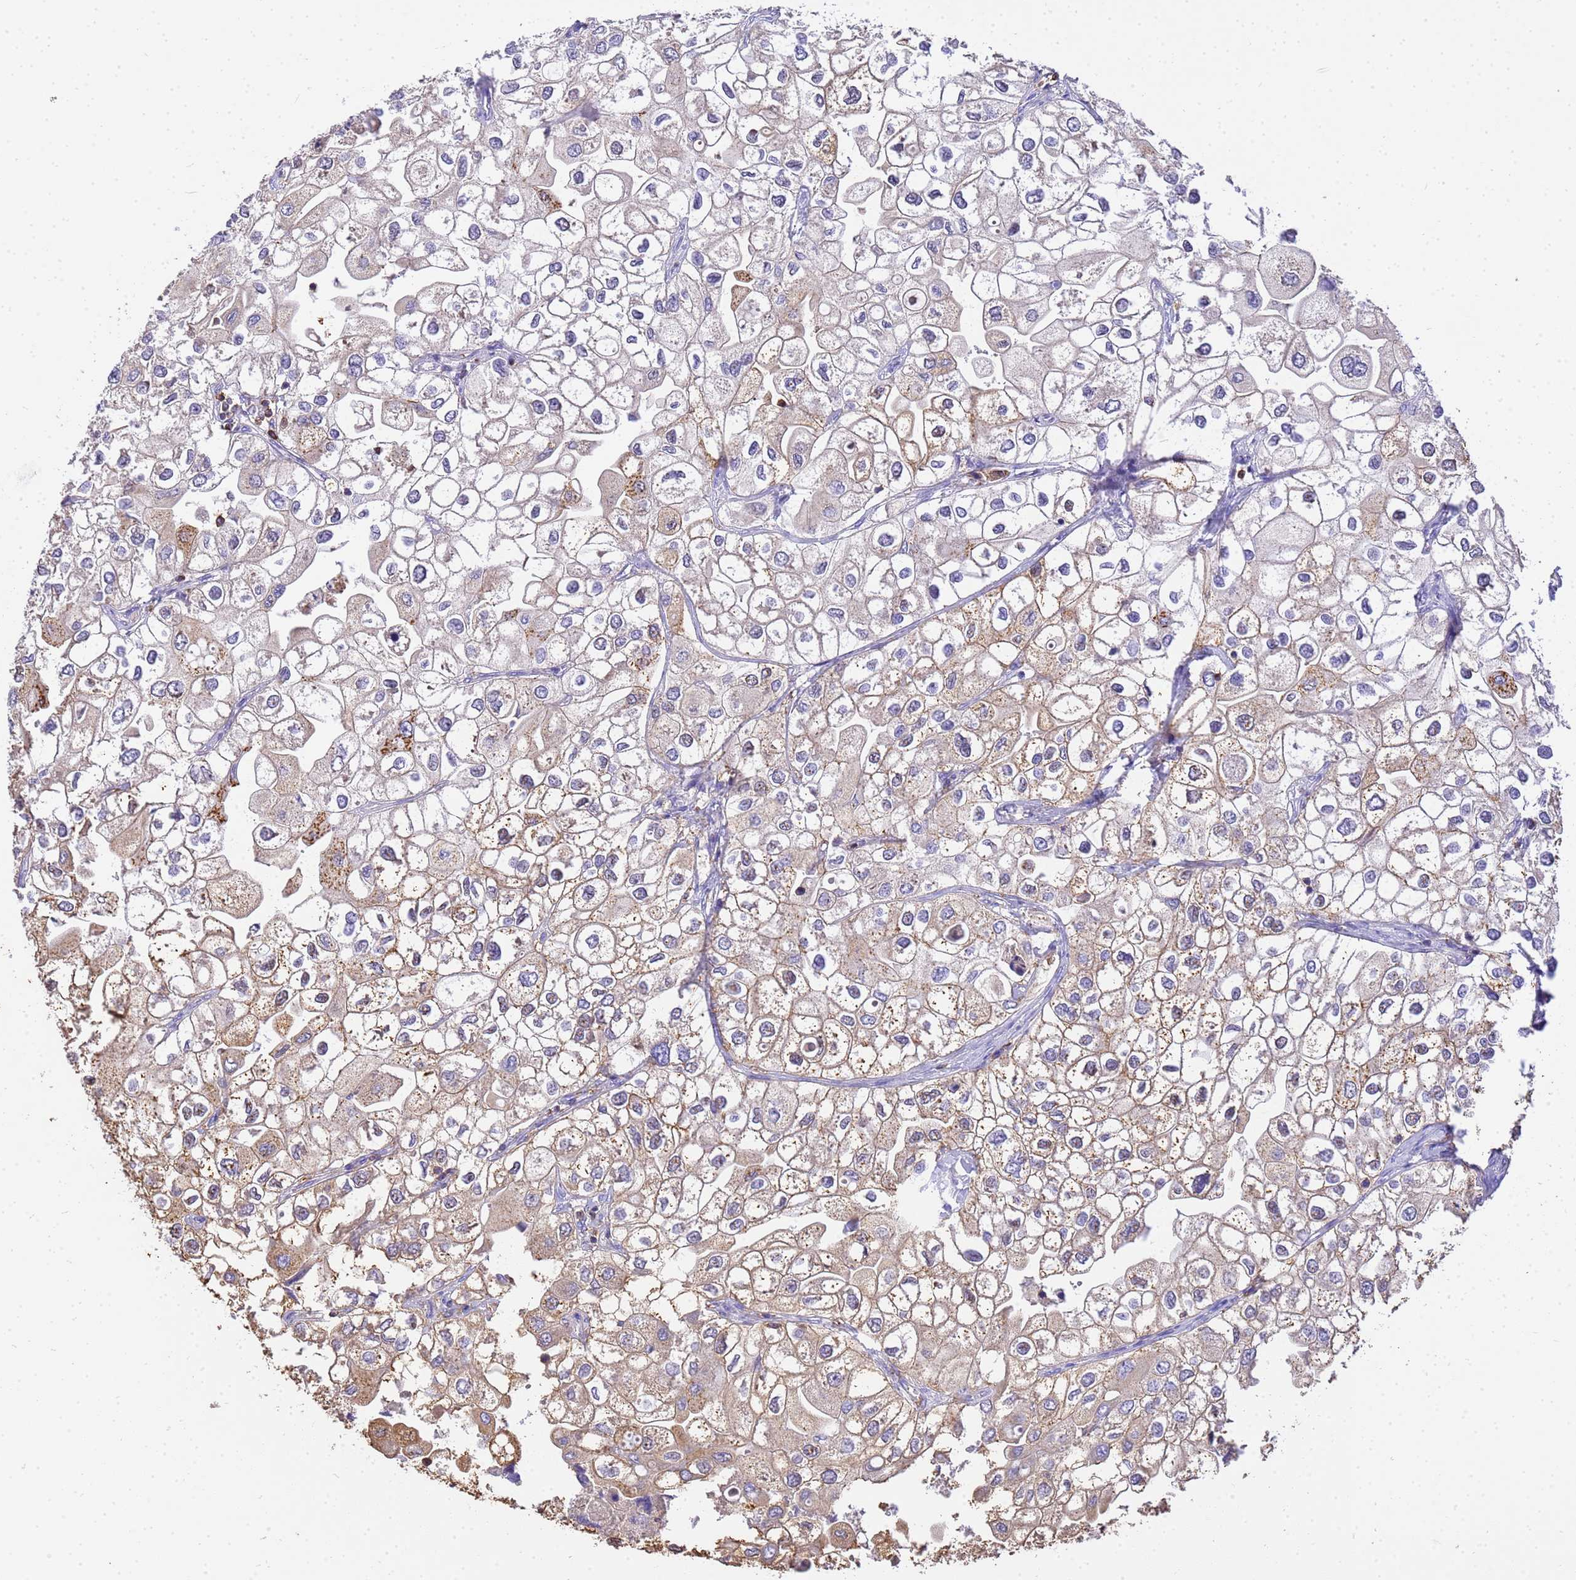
{"staining": {"intensity": "weak", "quantity": "<25%", "location": "cytoplasmic/membranous"}, "tissue": "urothelial cancer", "cell_type": "Tumor cells", "image_type": "cancer", "snomed": [{"axis": "morphology", "description": "Urothelial carcinoma, High grade"}, {"axis": "topography", "description": "Urinary bladder"}], "caption": "The image exhibits no significant expression in tumor cells of urothelial cancer.", "gene": "WDR64", "patient": {"sex": "male", "age": 64}}